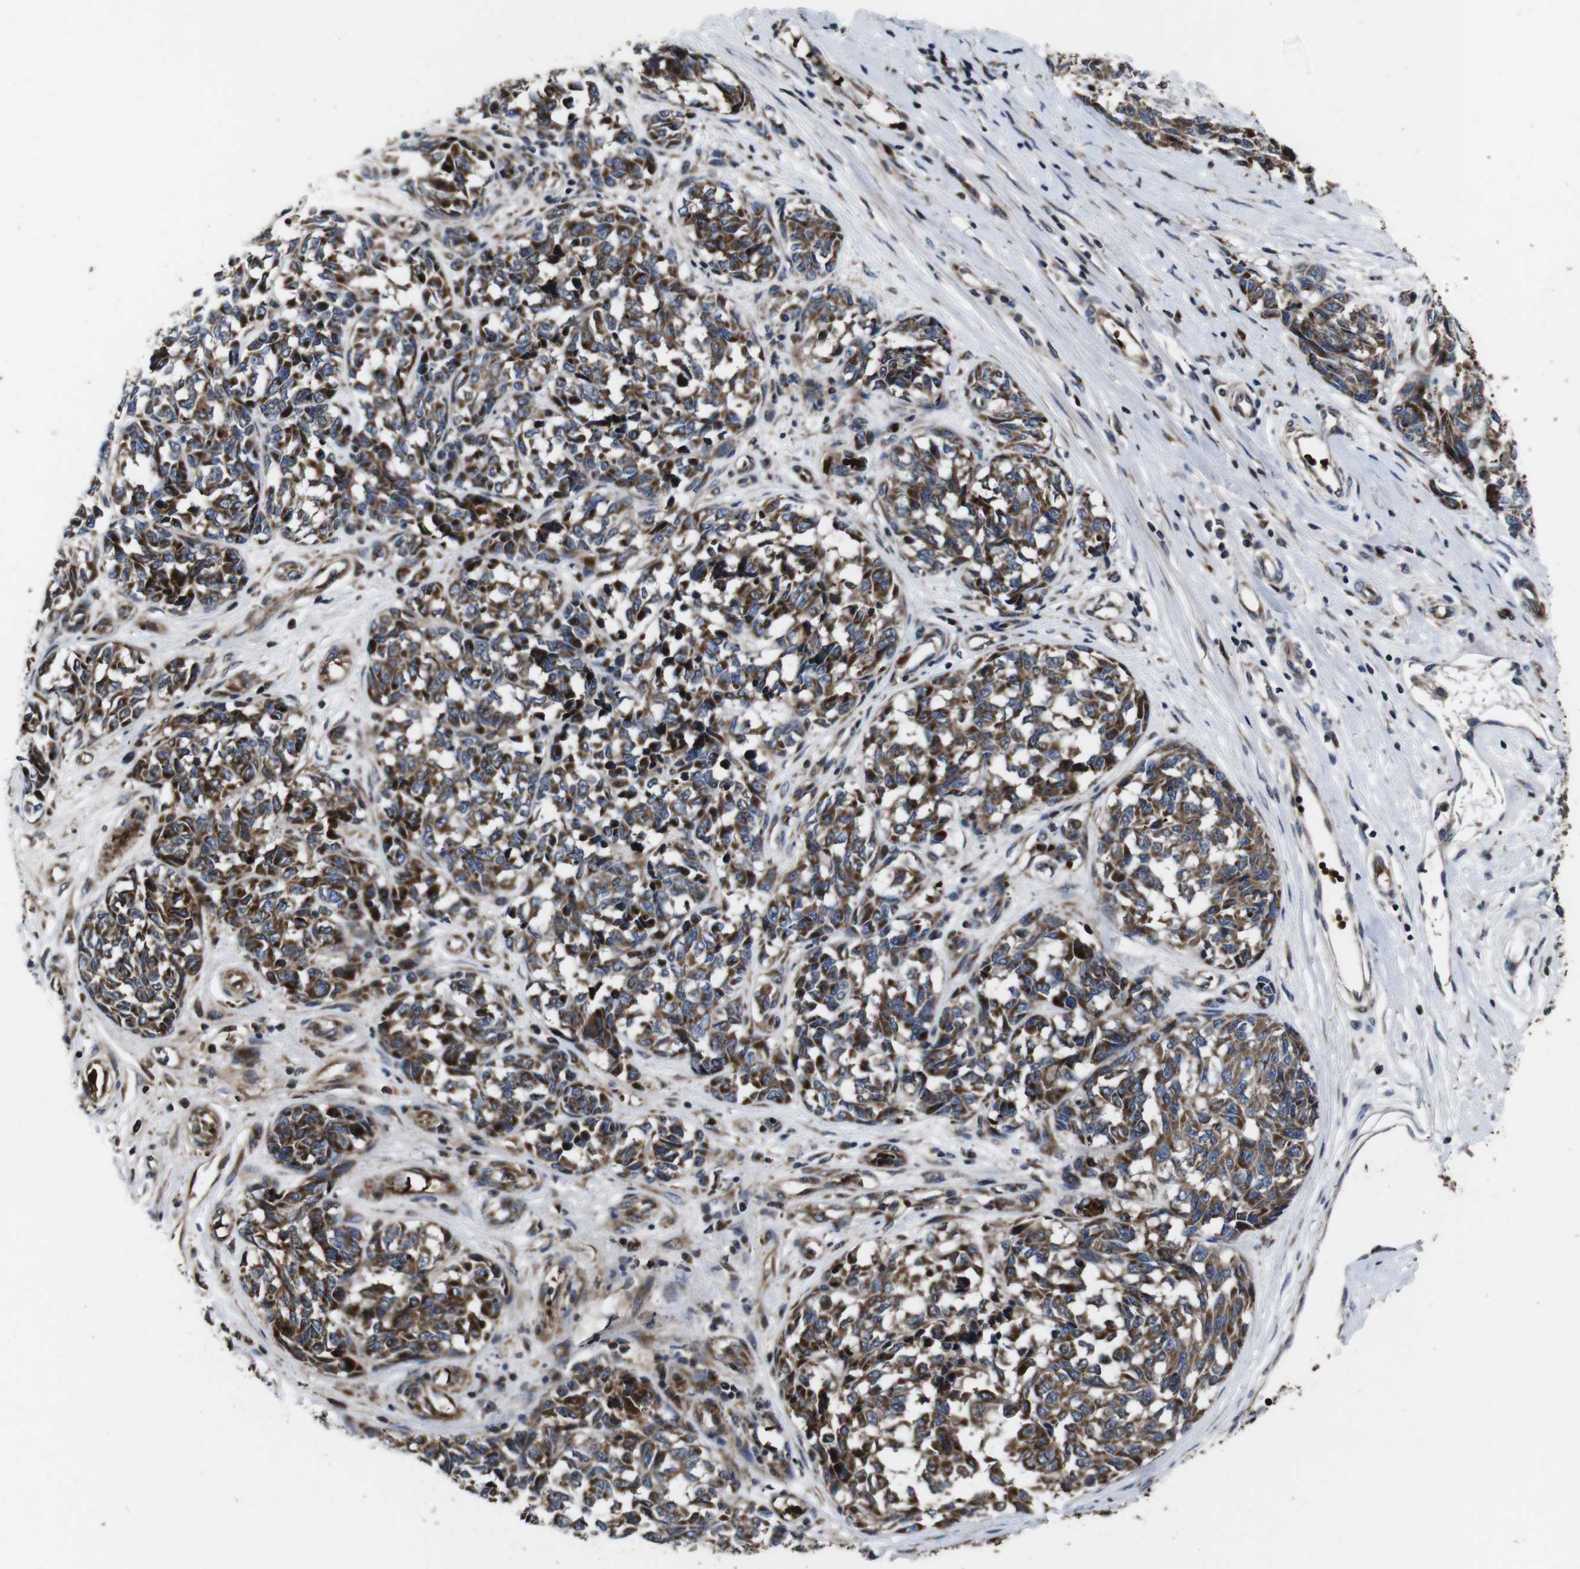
{"staining": {"intensity": "moderate", "quantity": ">75%", "location": "cytoplasmic/membranous"}, "tissue": "melanoma", "cell_type": "Tumor cells", "image_type": "cancer", "snomed": [{"axis": "morphology", "description": "Malignant melanoma, NOS"}, {"axis": "topography", "description": "Skin"}], "caption": "A photomicrograph of malignant melanoma stained for a protein shows moderate cytoplasmic/membranous brown staining in tumor cells. Nuclei are stained in blue.", "gene": "SMYD3", "patient": {"sex": "female", "age": 64}}